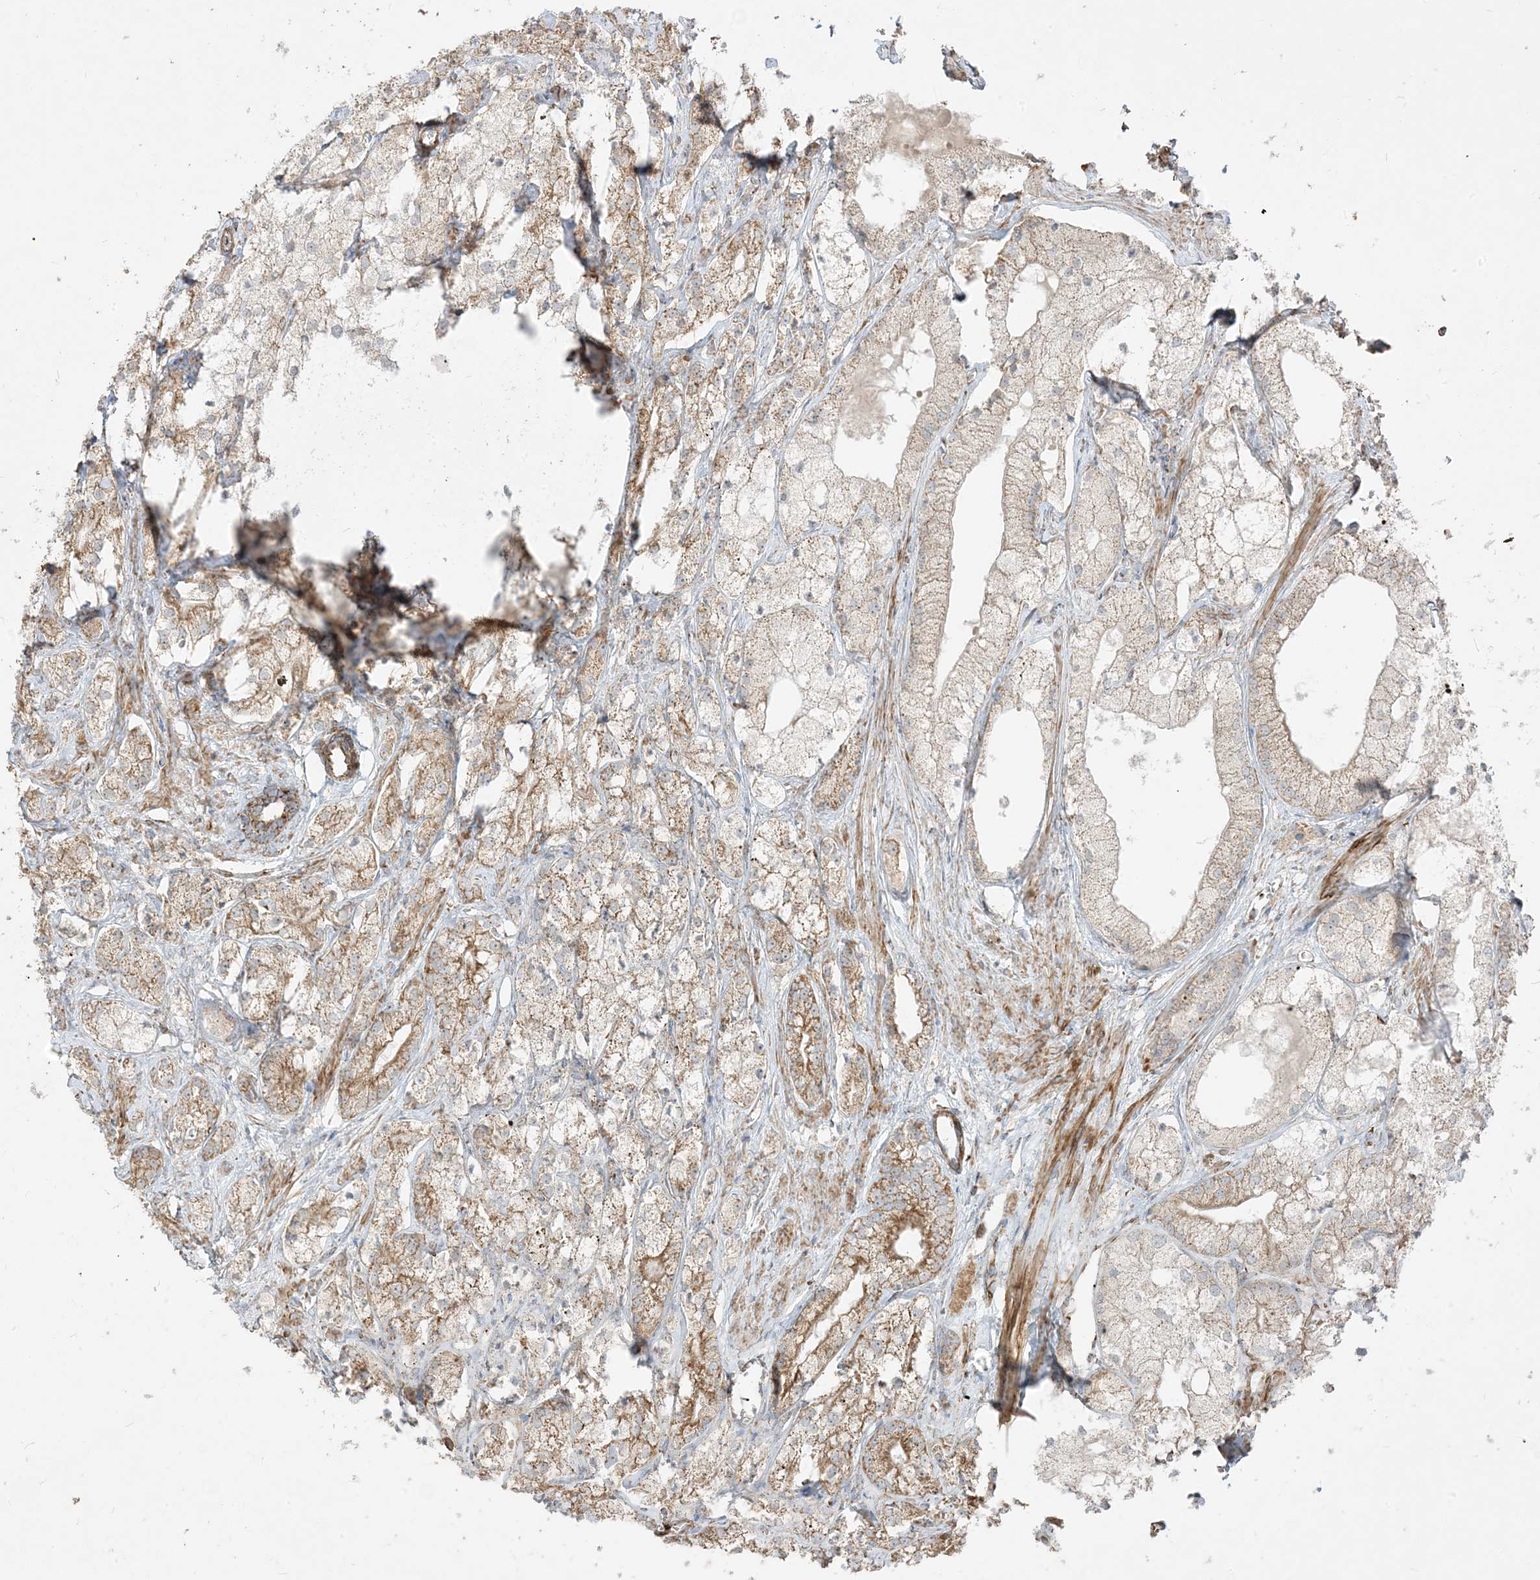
{"staining": {"intensity": "moderate", "quantity": "25%-75%", "location": "cytoplasmic/membranous"}, "tissue": "prostate cancer", "cell_type": "Tumor cells", "image_type": "cancer", "snomed": [{"axis": "morphology", "description": "Adenocarcinoma, Low grade"}, {"axis": "topography", "description": "Prostate"}], "caption": "Immunohistochemistry (IHC) photomicrograph of human prostate cancer stained for a protein (brown), which shows medium levels of moderate cytoplasmic/membranous positivity in about 25%-75% of tumor cells.", "gene": "AARS2", "patient": {"sex": "male", "age": 69}}